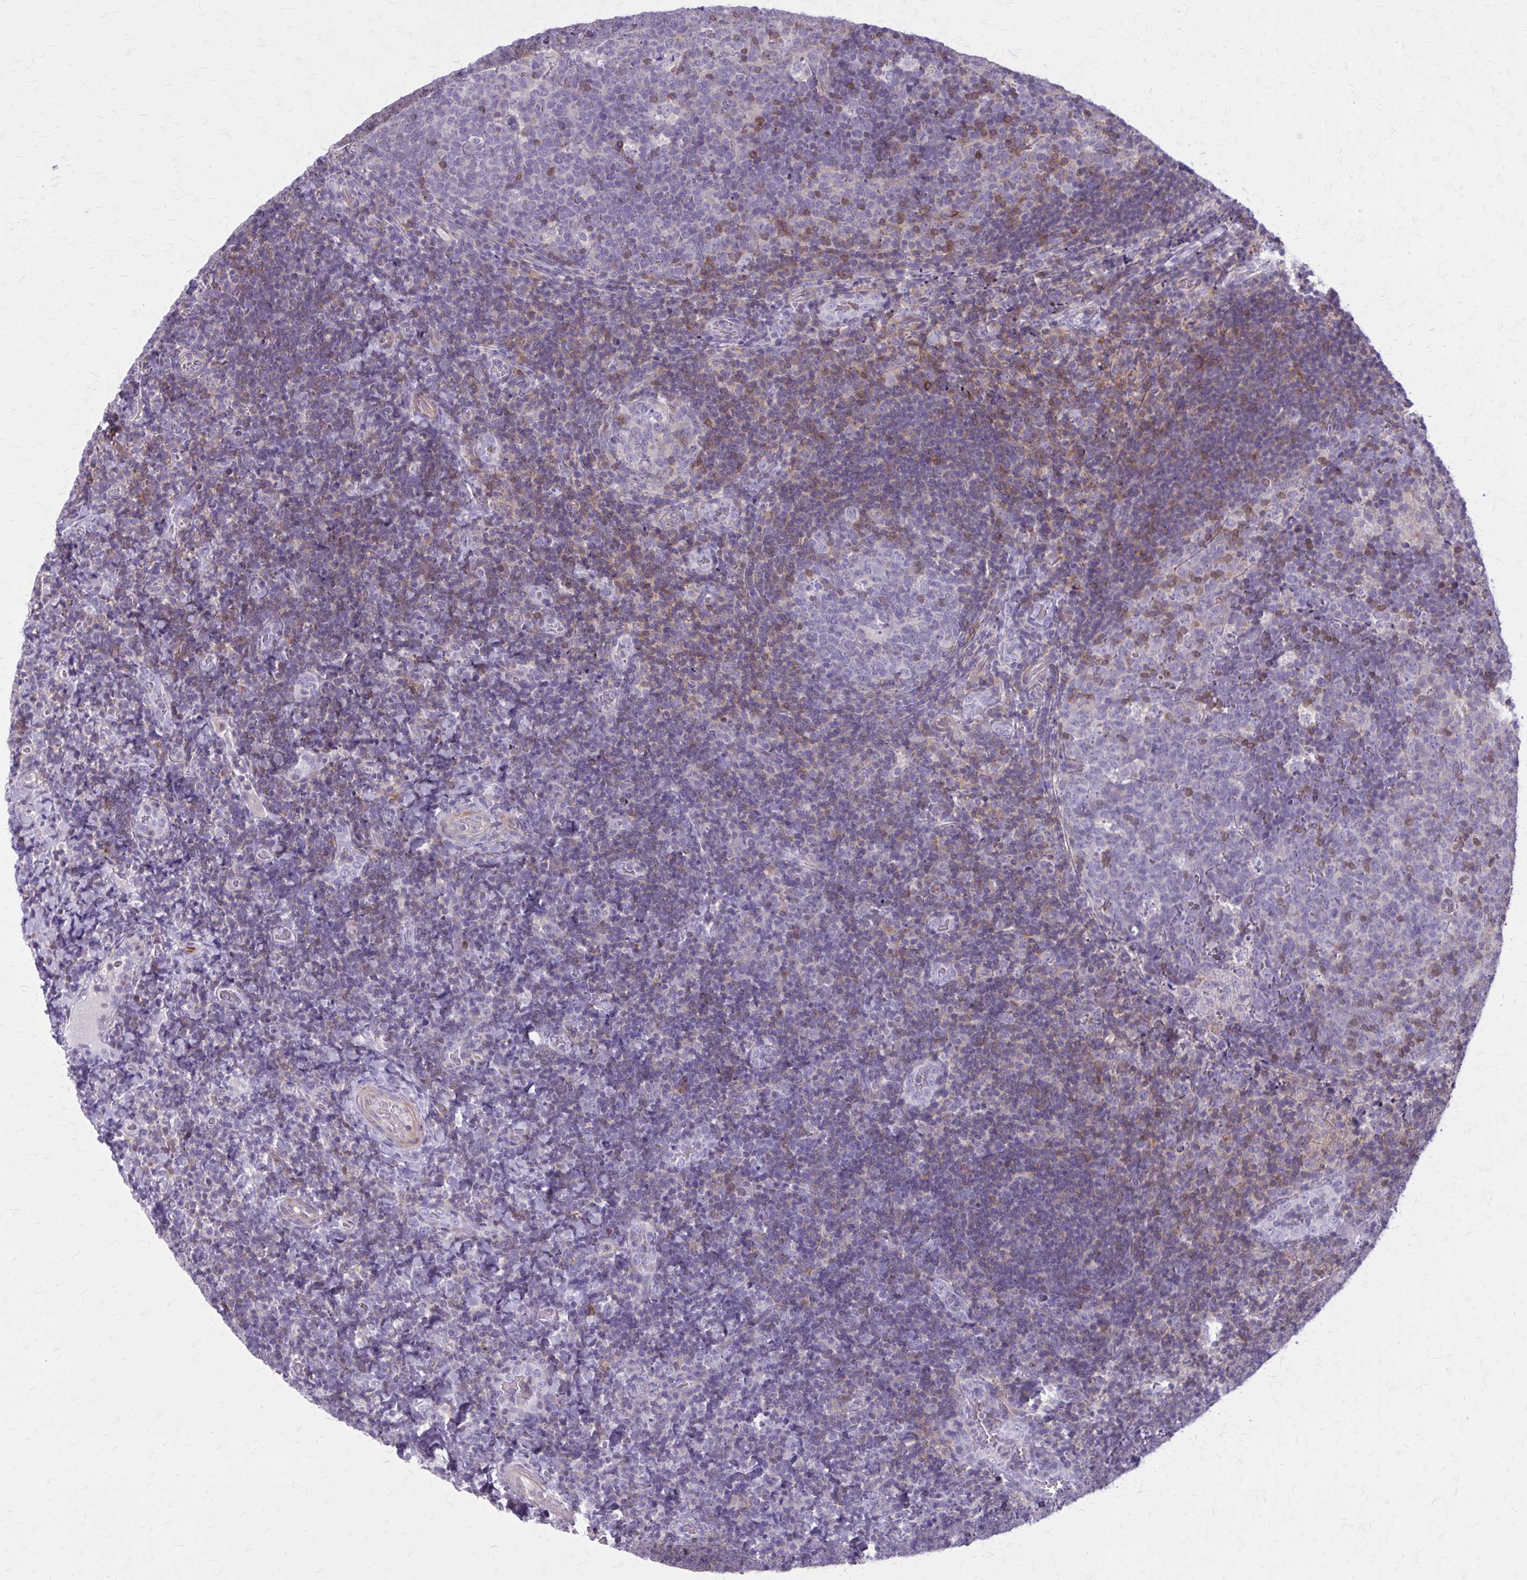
{"staining": {"intensity": "moderate", "quantity": "<25%", "location": "cytoplasmic/membranous"}, "tissue": "tonsil", "cell_type": "Germinal center cells", "image_type": "normal", "snomed": [{"axis": "morphology", "description": "Normal tissue, NOS"}, {"axis": "topography", "description": "Tonsil"}], "caption": "Tonsil stained for a protein exhibits moderate cytoplasmic/membranous positivity in germinal center cells. Nuclei are stained in blue.", "gene": "PITPNM1", "patient": {"sex": "male", "age": 17}}